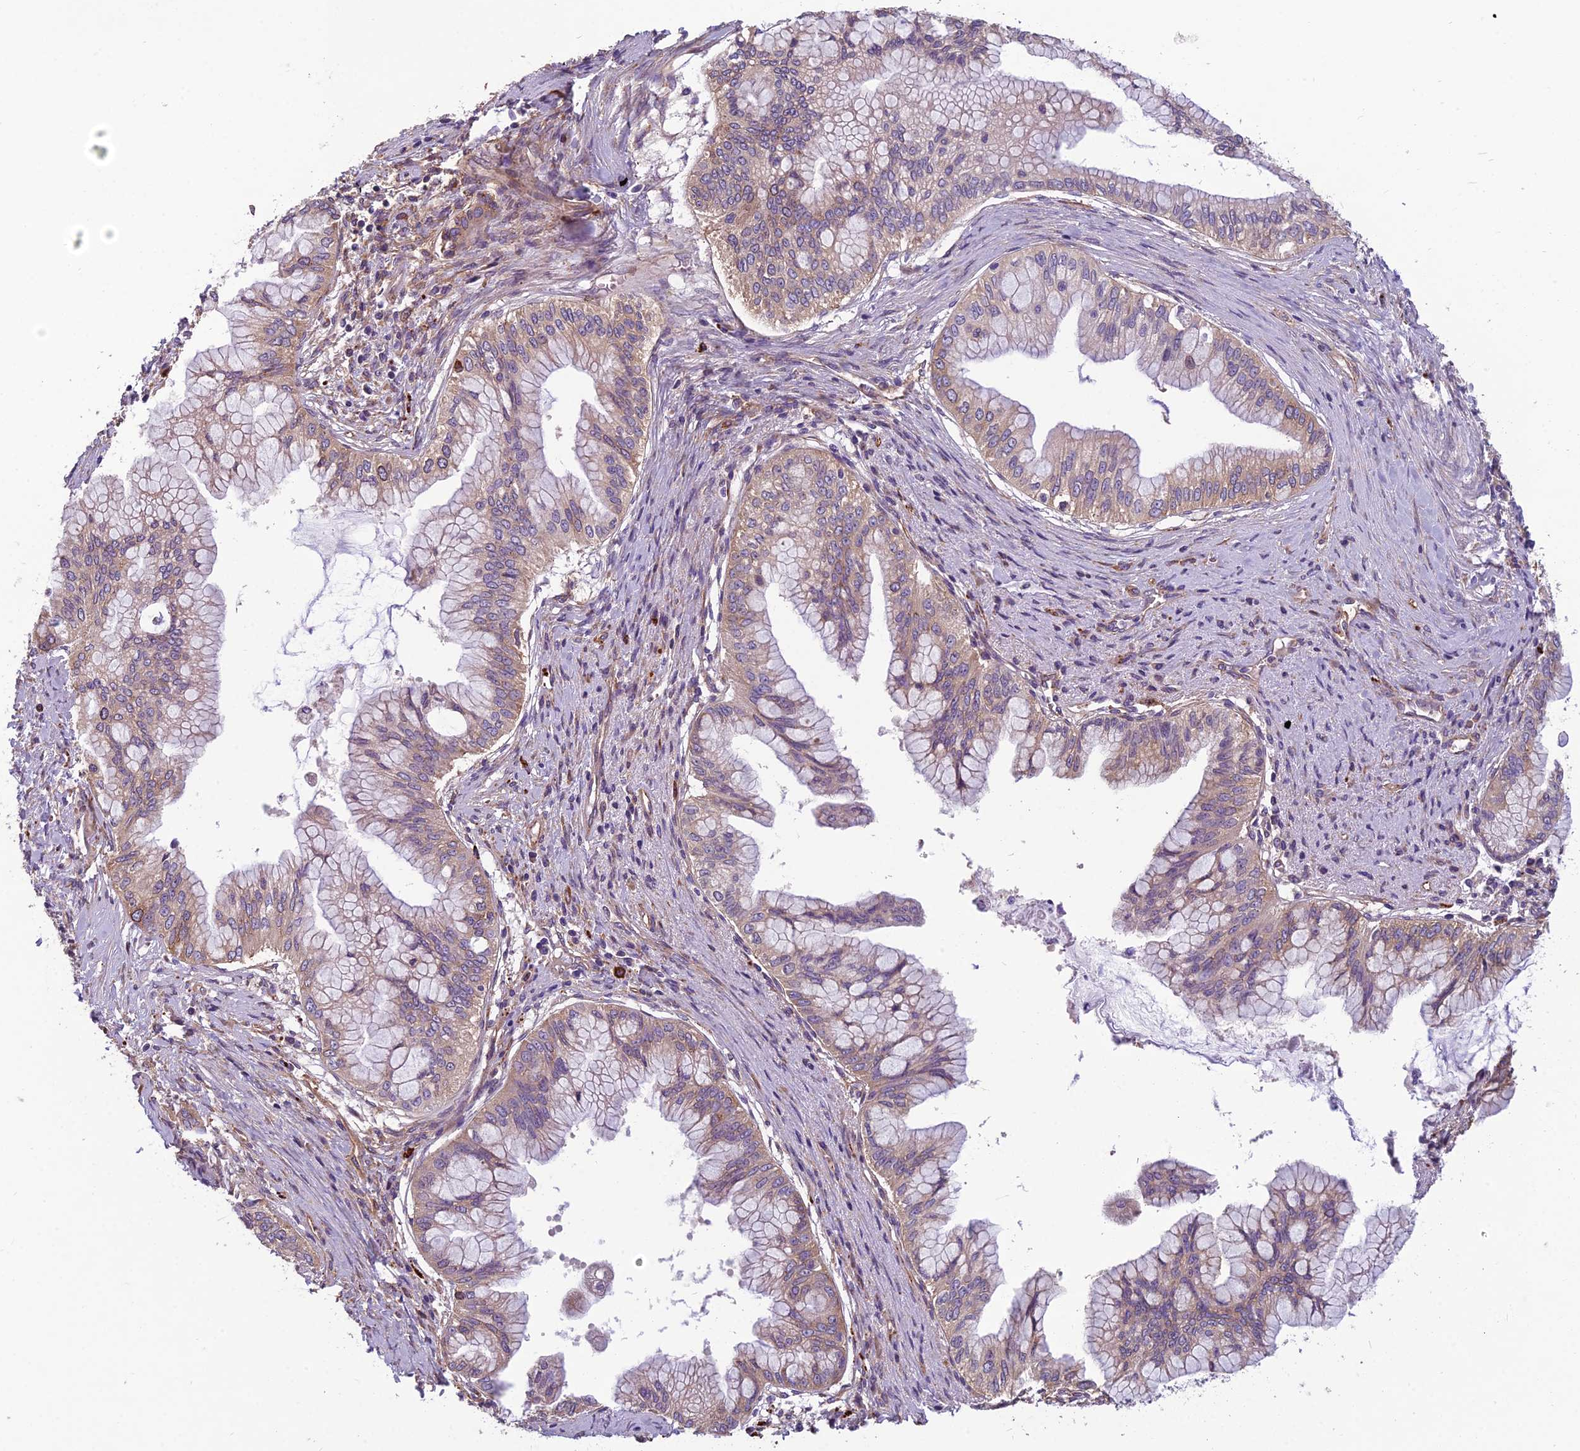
{"staining": {"intensity": "weak", "quantity": "25%-75%", "location": "cytoplasmic/membranous"}, "tissue": "pancreatic cancer", "cell_type": "Tumor cells", "image_type": "cancer", "snomed": [{"axis": "morphology", "description": "Adenocarcinoma, NOS"}, {"axis": "topography", "description": "Pancreas"}], "caption": "Pancreatic cancer (adenocarcinoma) stained with immunohistochemistry (IHC) demonstrates weak cytoplasmic/membranous staining in approximately 25%-75% of tumor cells.", "gene": "SPDL1", "patient": {"sex": "male", "age": 46}}